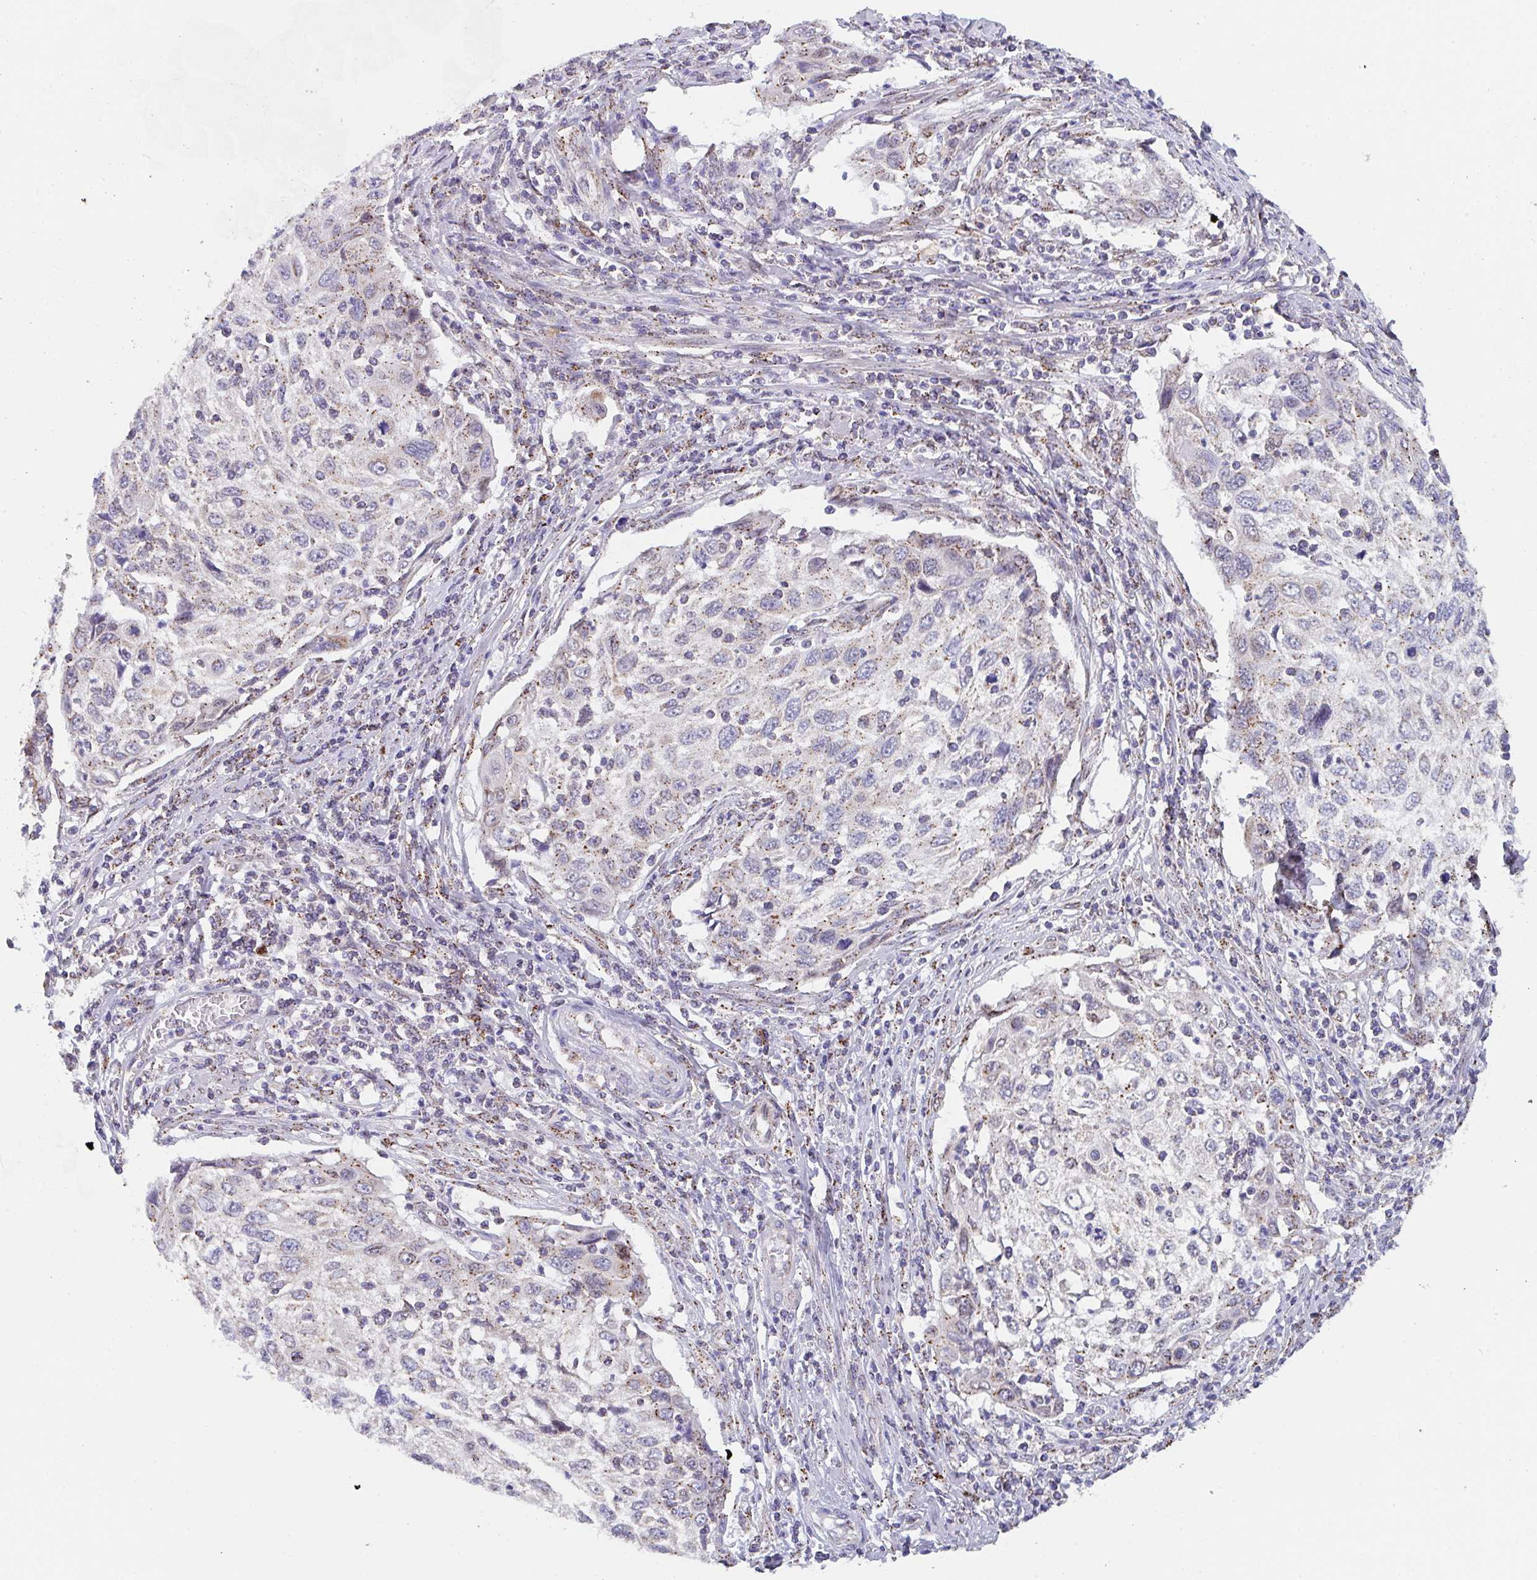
{"staining": {"intensity": "moderate", "quantity": "<25%", "location": "cytoplasmic/membranous"}, "tissue": "cervical cancer", "cell_type": "Tumor cells", "image_type": "cancer", "snomed": [{"axis": "morphology", "description": "Squamous cell carcinoma, NOS"}, {"axis": "topography", "description": "Cervix"}], "caption": "Immunohistochemistry of human cervical cancer shows low levels of moderate cytoplasmic/membranous staining in approximately <25% of tumor cells. Using DAB (brown) and hematoxylin (blue) stains, captured at high magnification using brightfield microscopy.", "gene": "PROSER3", "patient": {"sex": "female", "age": 70}}